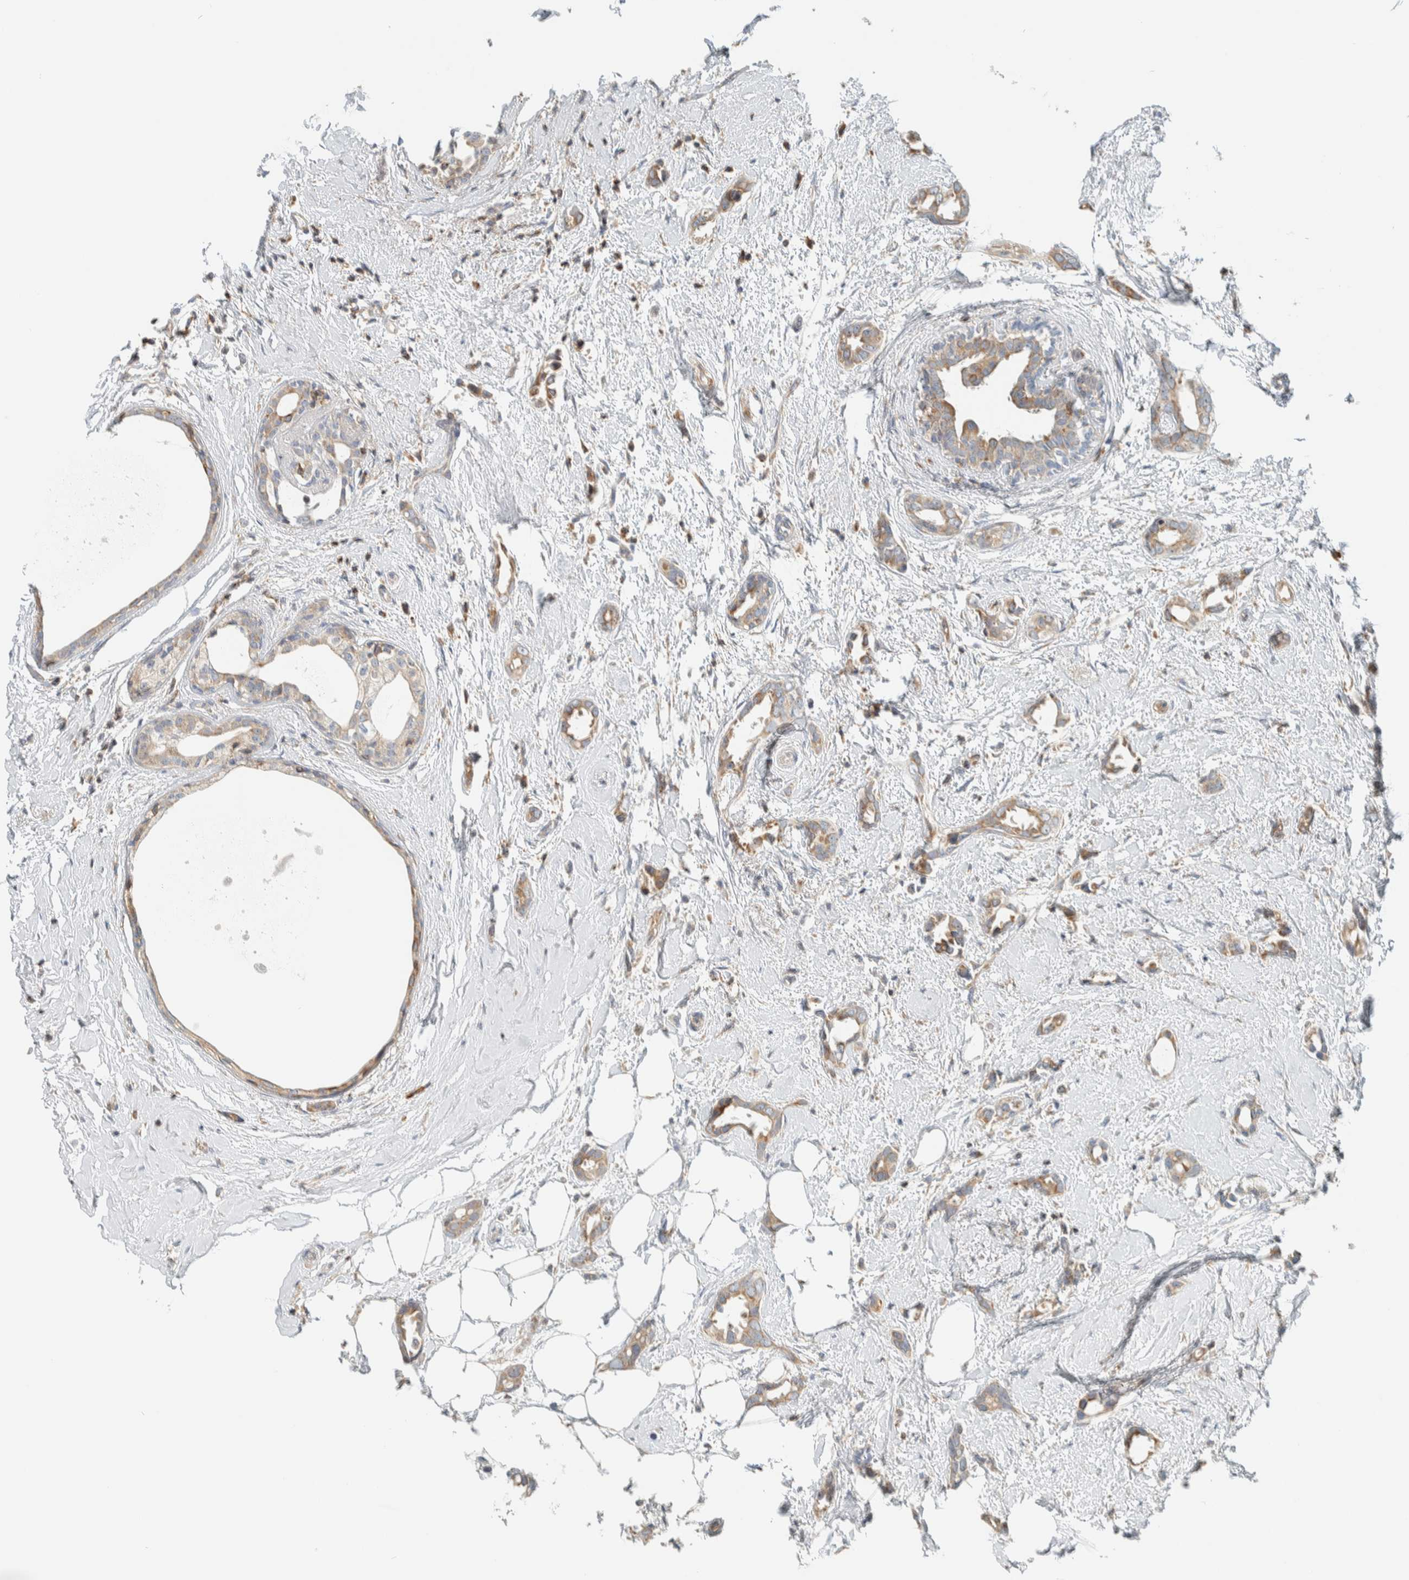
{"staining": {"intensity": "weak", "quantity": ">75%", "location": "cytoplasmic/membranous"}, "tissue": "breast cancer", "cell_type": "Tumor cells", "image_type": "cancer", "snomed": [{"axis": "morphology", "description": "Duct carcinoma"}, {"axis": "topography", "description": "Breast"}], "caption": "Breast cancer (intraductal carcinoma) stained for a protein (brown) displays weak cytoplasmic/membranous positive expression in about >75% of tumor cells.", "gene": "CCDC57", "patient": {"sex": "female", "age": 55}}